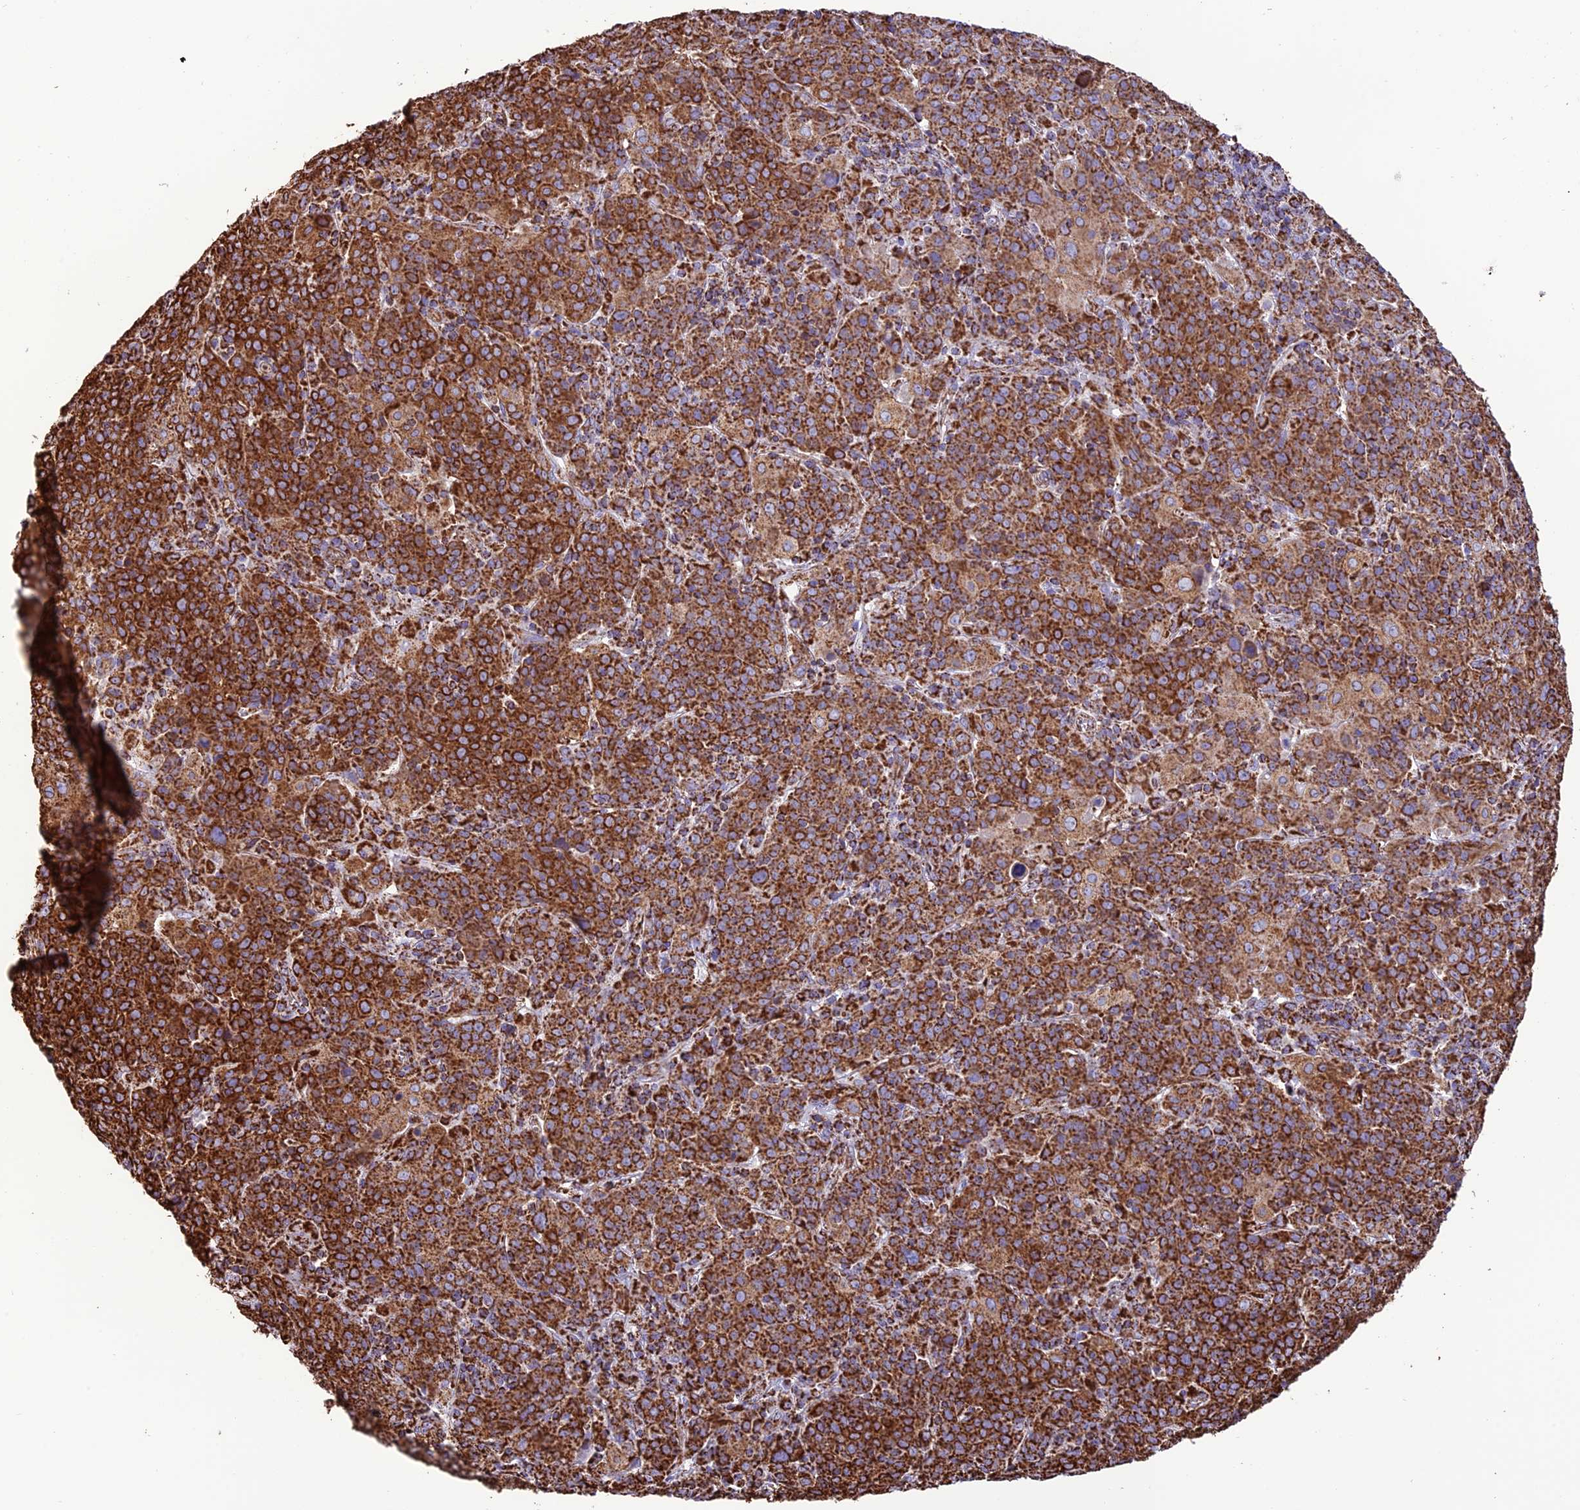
{"staining": {"intensity": "strong", "quantity": ">75%", "location": "cytoplasmic/membranous"}, "tissue": "cervical cancer", "cell_type": "Tumor cells", "image_type": "cancer", "snomed": [{"axis": "morphology", "description": "Squamous cell carcinoma, NOS"}, {"axis": "topography", "description": "Cervix"}], "caption": "Protein analysis of squamous cell carcinoma (cervical) tissue displays strong cytoplasmic/membranous staining in about >75% of tumor cells. Using DAB (3,3'-diaminobenzidine) (brown) and hematoxylin (blue) stains, captured at high magnification using brightfield microscopy.", "gene": "NDUFAF1", "patient": {"sex": "female", "age": 67}}